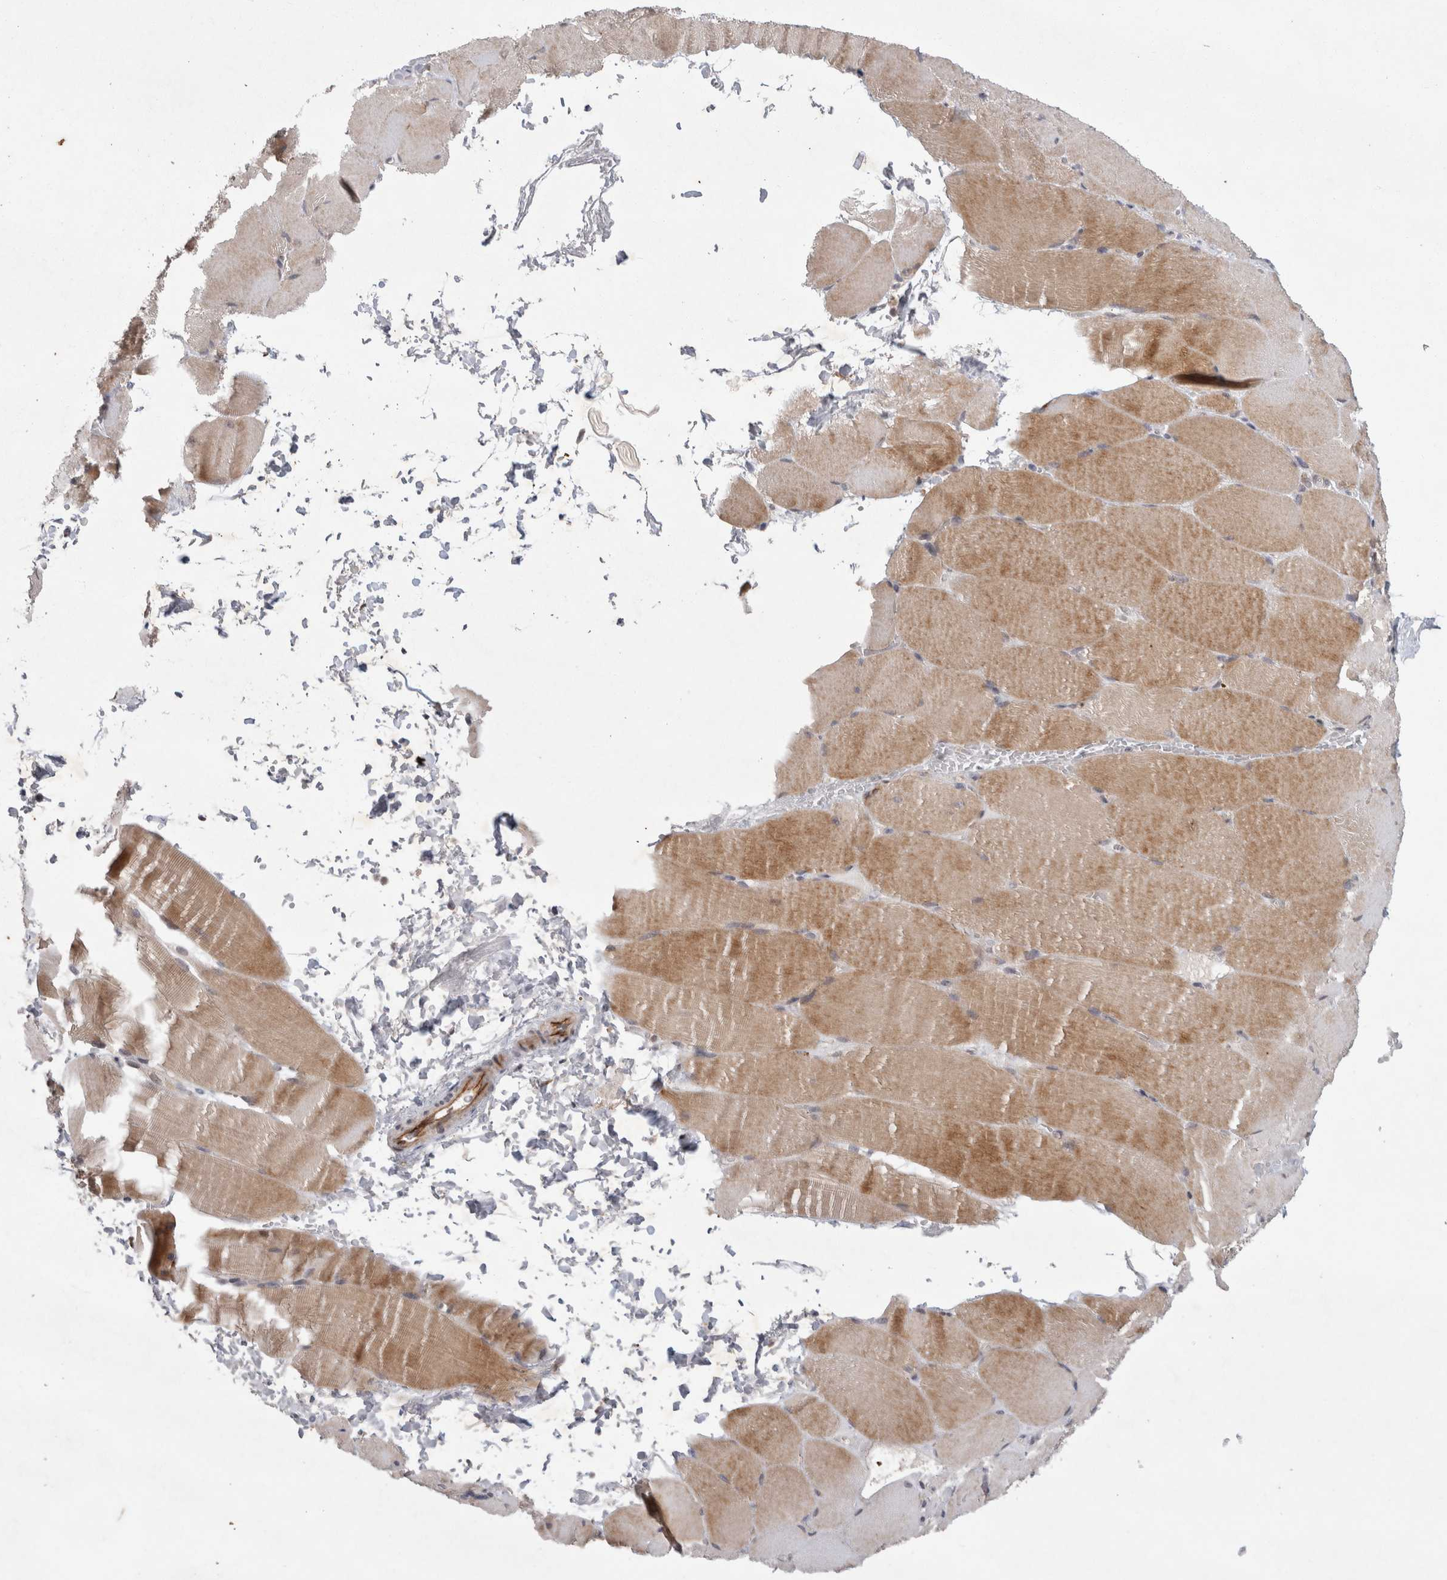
{"staining": {"intensity": "weak", "quantity": ">75%", "location": "cytoplasmic/membranous"}, "tissue": "skeletal muscle", "cell_type": "Myocytes", "image_type": "normal", "snomed": [{"axis": "morphology", "description": "Normal tissue, NOS"}, {"axis": "topography", "description": "Skeletal muscle"}, {"axis": "topography", "description": "Parathyroid gland"}], "caption": "Skeletal muscle stained for a protein (brown) exhibits weak cytoplasmic/membranous positive positivity in about >75% of myocytes.", "gene": "CRISPLD1", "patient": {"sex": "female", "age": 37}}